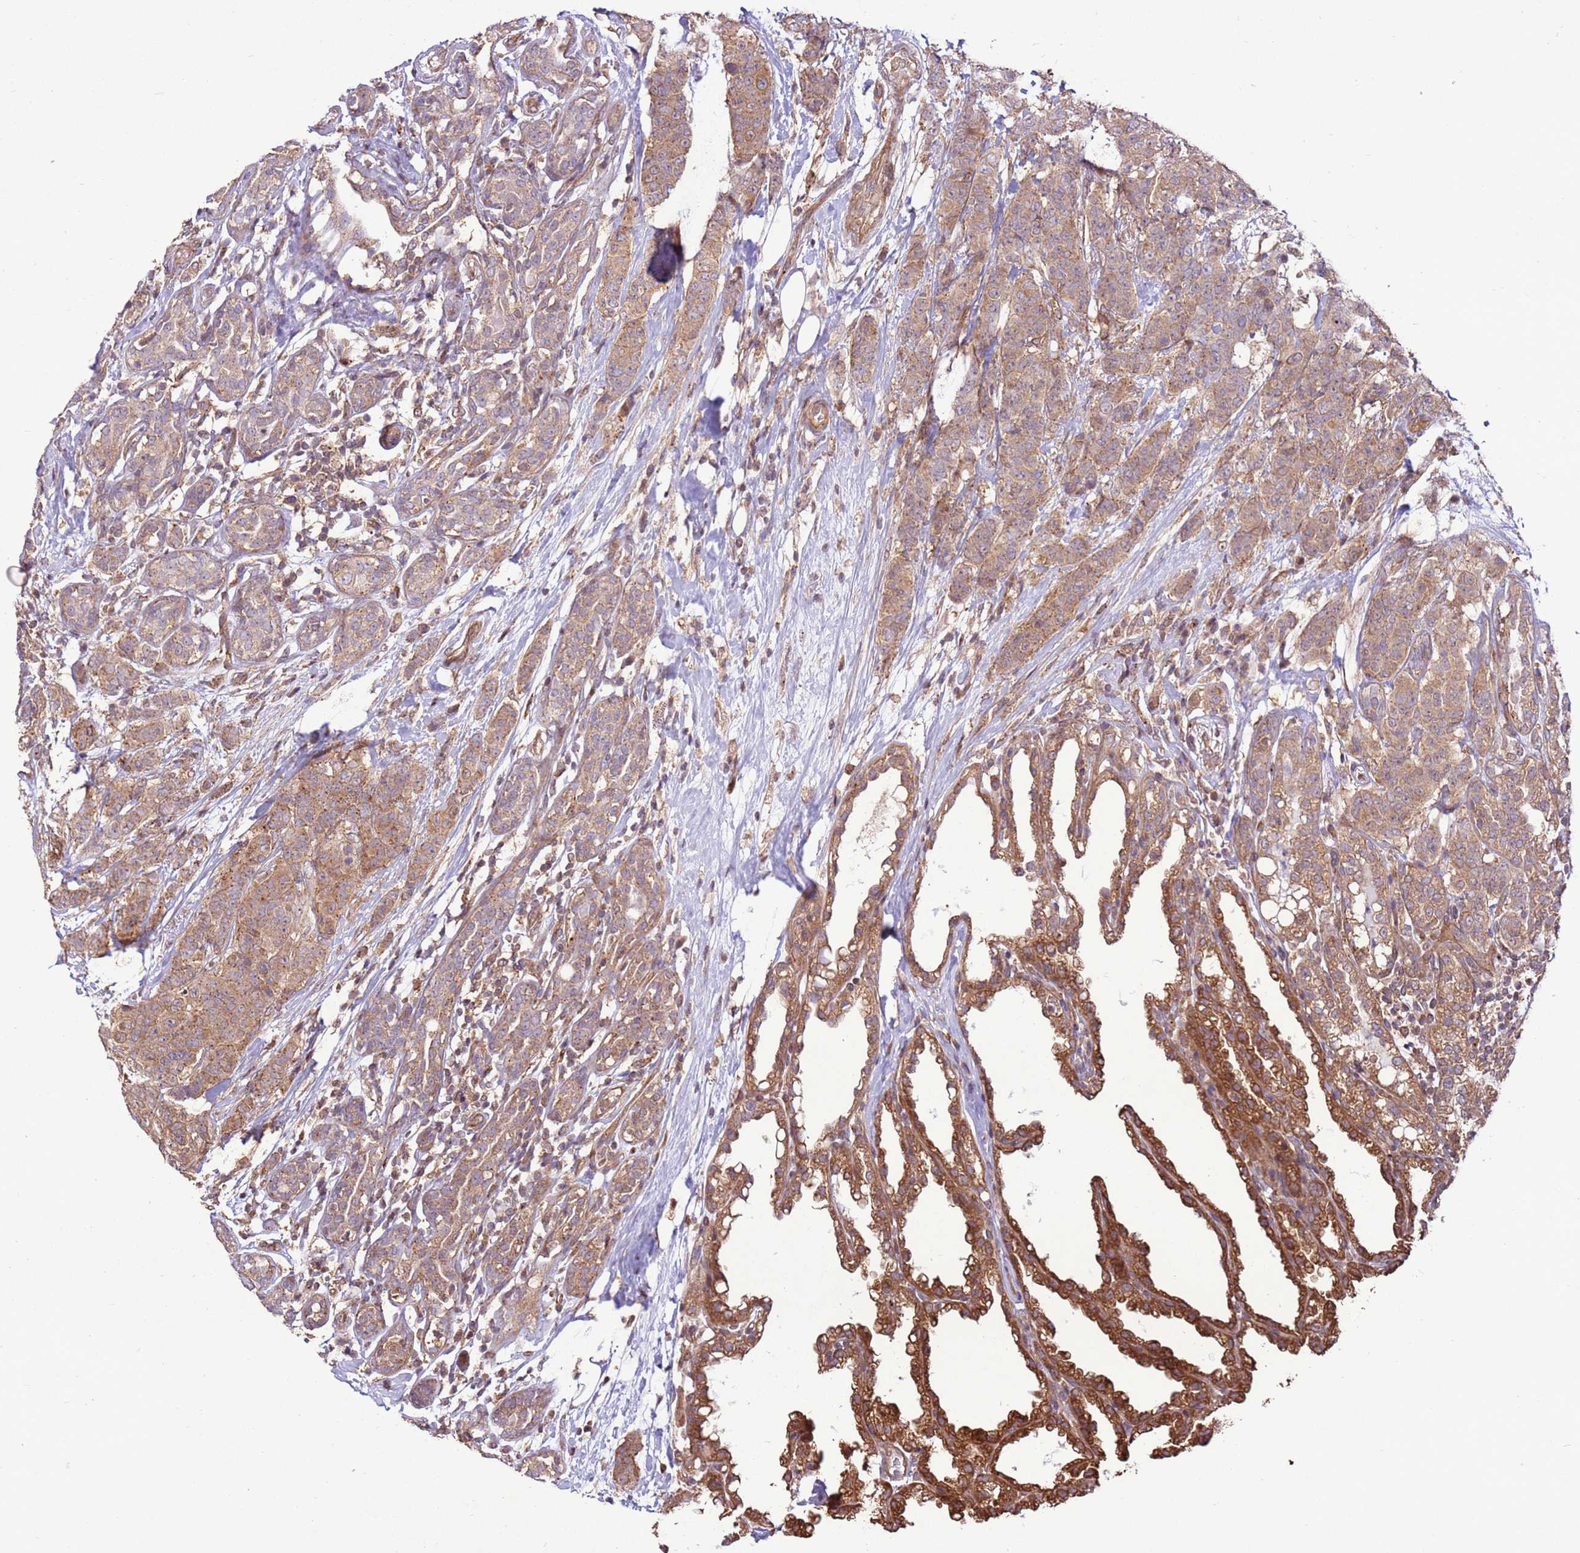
{"staining": {"intensity": "moderate", "quantity": "25%-75%", "location": "cytoplasmic/membranous"}, "tissue": "breast cancer", "cell_type": "Tumor cells", "image_type": "cancer", "snomed": [{"axis": "morphology", "description": "Duct carcinoma"}, {"axis": "topography", "description": "Breast"}], "caption": "Immunohistochemistry (IHC) image of neoplastic tissue: human invasive ductal carcinoma (breast) stained using immunohistochemistry (IHC) exhibits medium levels of moderate protein expression localized specifically in the cytoplasmic/membranous of tumor cells, appearing as a cytoplasmic/membranous brown color.", "gene": "CCDC112", "patient": {"sex": "female", "age": 40}}